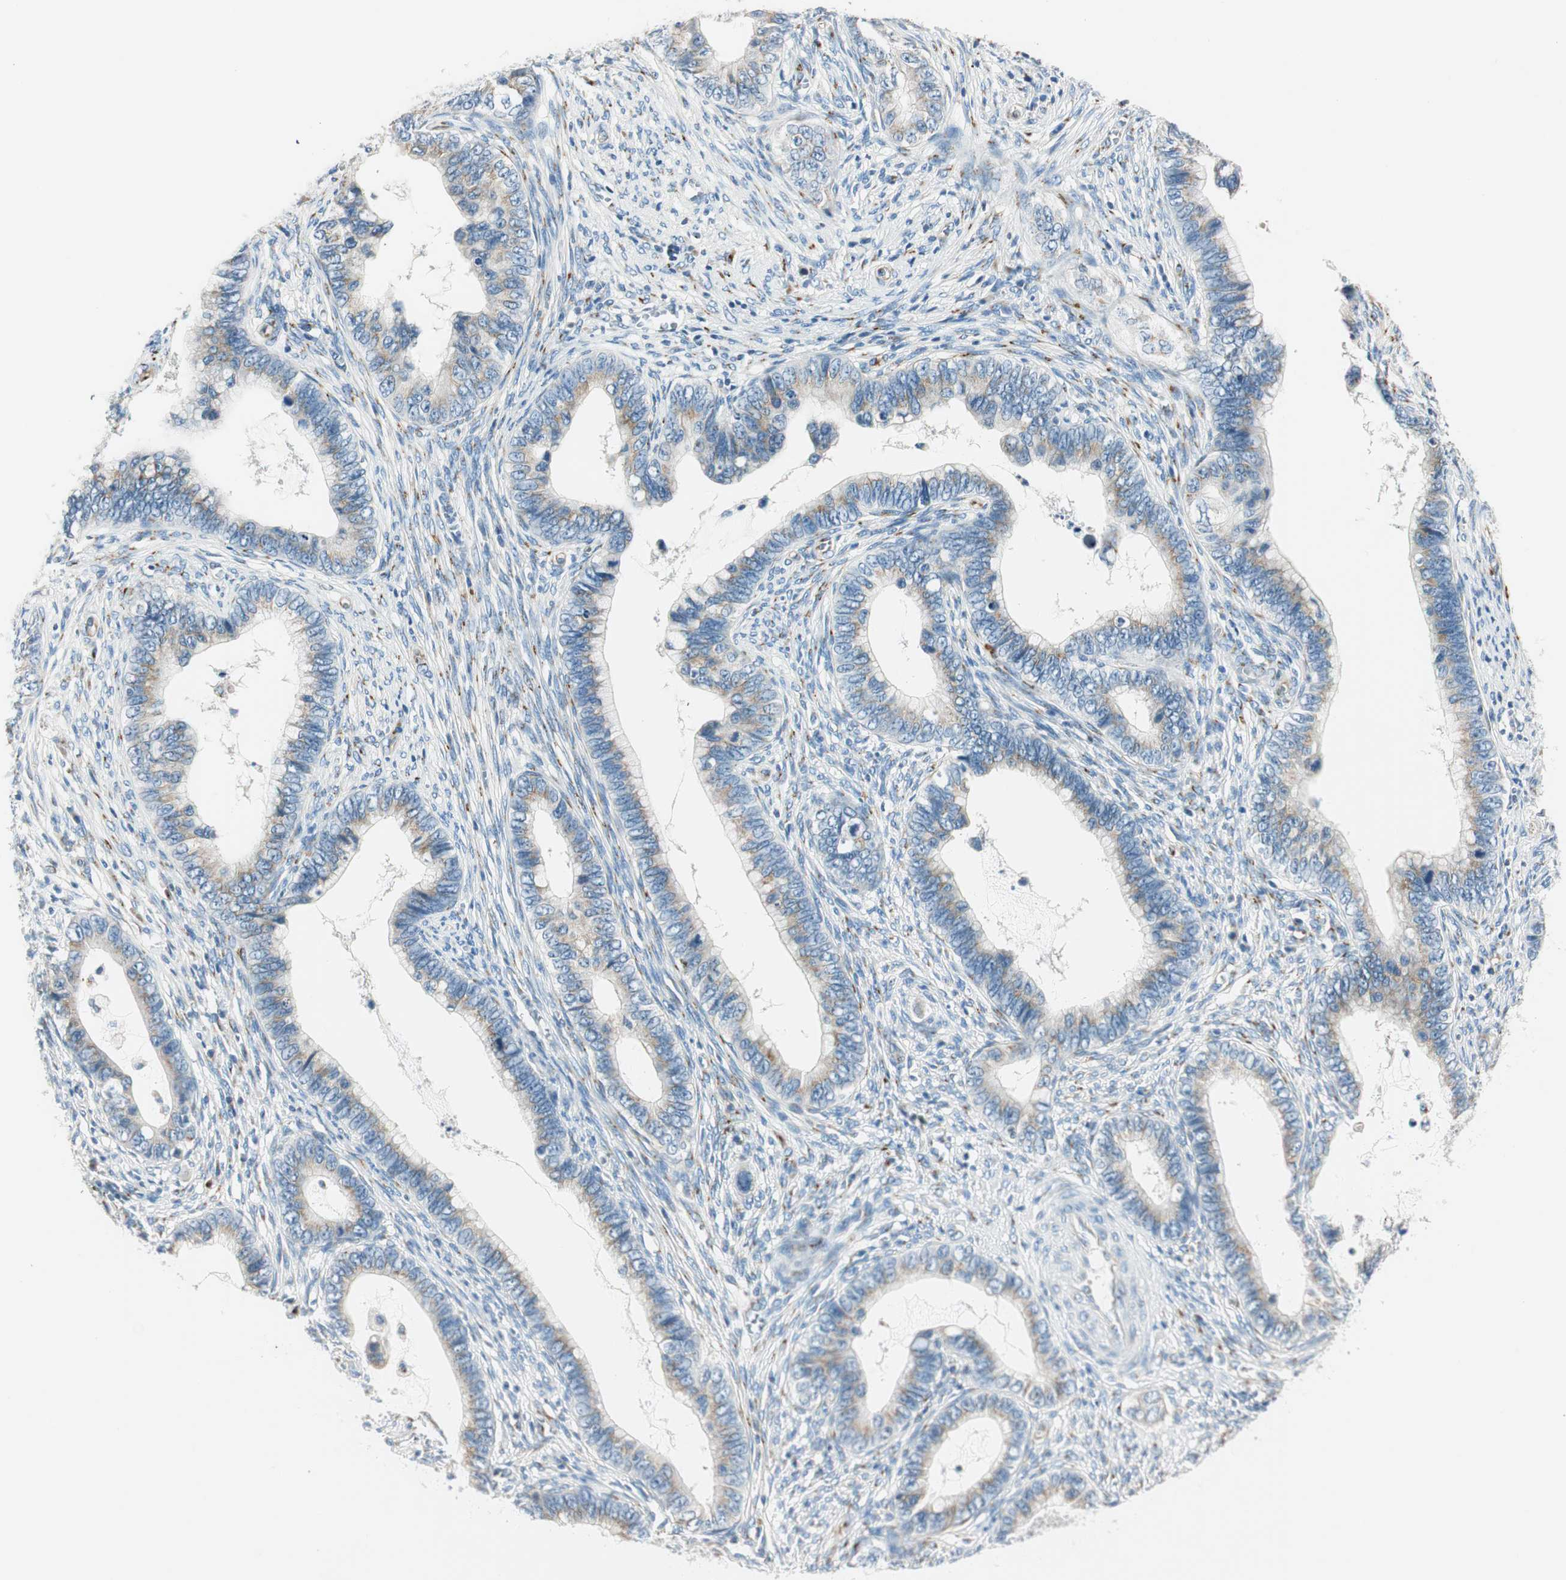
{"staining": {"intensity": "weak", "quantity": "25%-75%", "location": "cytoplasmic/membranous"}, "tissue": "cervical cancer", "cell_type": "Tumor cells", "image_type": "cancer", "snomed": [{"axis": "morphology", "description": "Adenocarcinoma, NOS"}, {"axis": "topography", "description": "Cervix"}], "caption": "Protein analysis of cervical cancer (adenocarcinoma) tissue exhibits weak cytoplasmic/membranous expression in about 25%-75% of tumor cells.", "gene": "TMF1", "patient": {"sex": "female", "age": 44}}